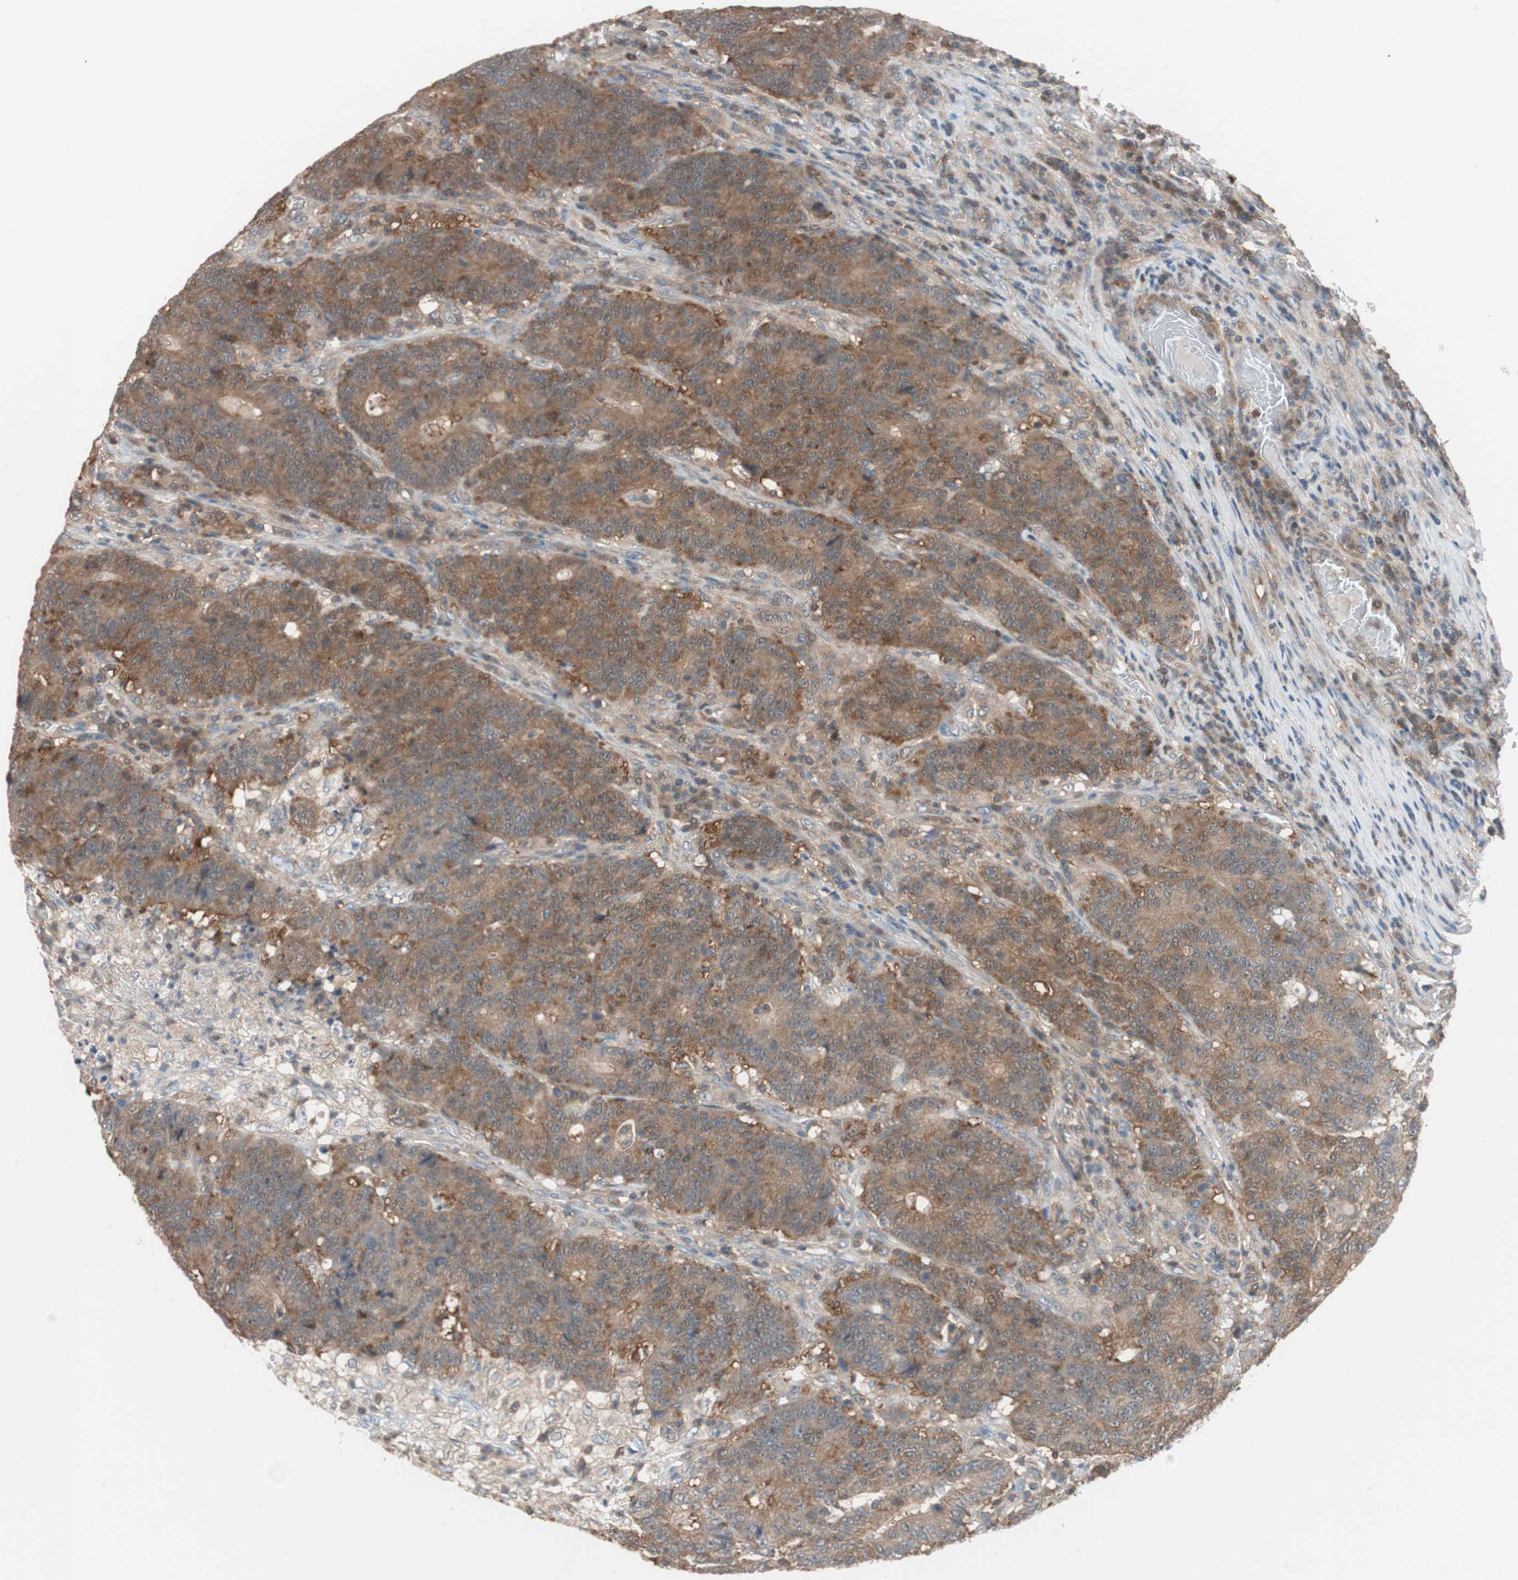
{"staining": {"intensity": "moderate", "quantity": ">75%", "location": "cytoplasmic/membranous"}, "tissue": "colorectal cancer", "cell_type": "Tumor cells", "image_type": "cancer", "snomed": [{"axis": "morphology", "description": "Normal tissue, NOS"}, {"axis": "morphology", "description": "Adenocarcinoma, NOS"}, {"axis": "topography", "description": "Colon"}], "caption": "A histopathology image of human colorectal cancer (adenocarcinoma) stained for a protein demonstrates moderate cytoplasmic/membranous brown staining in tumor cells.", "gene": "GALT", "patient": {"sex": "female", "age": 75}}